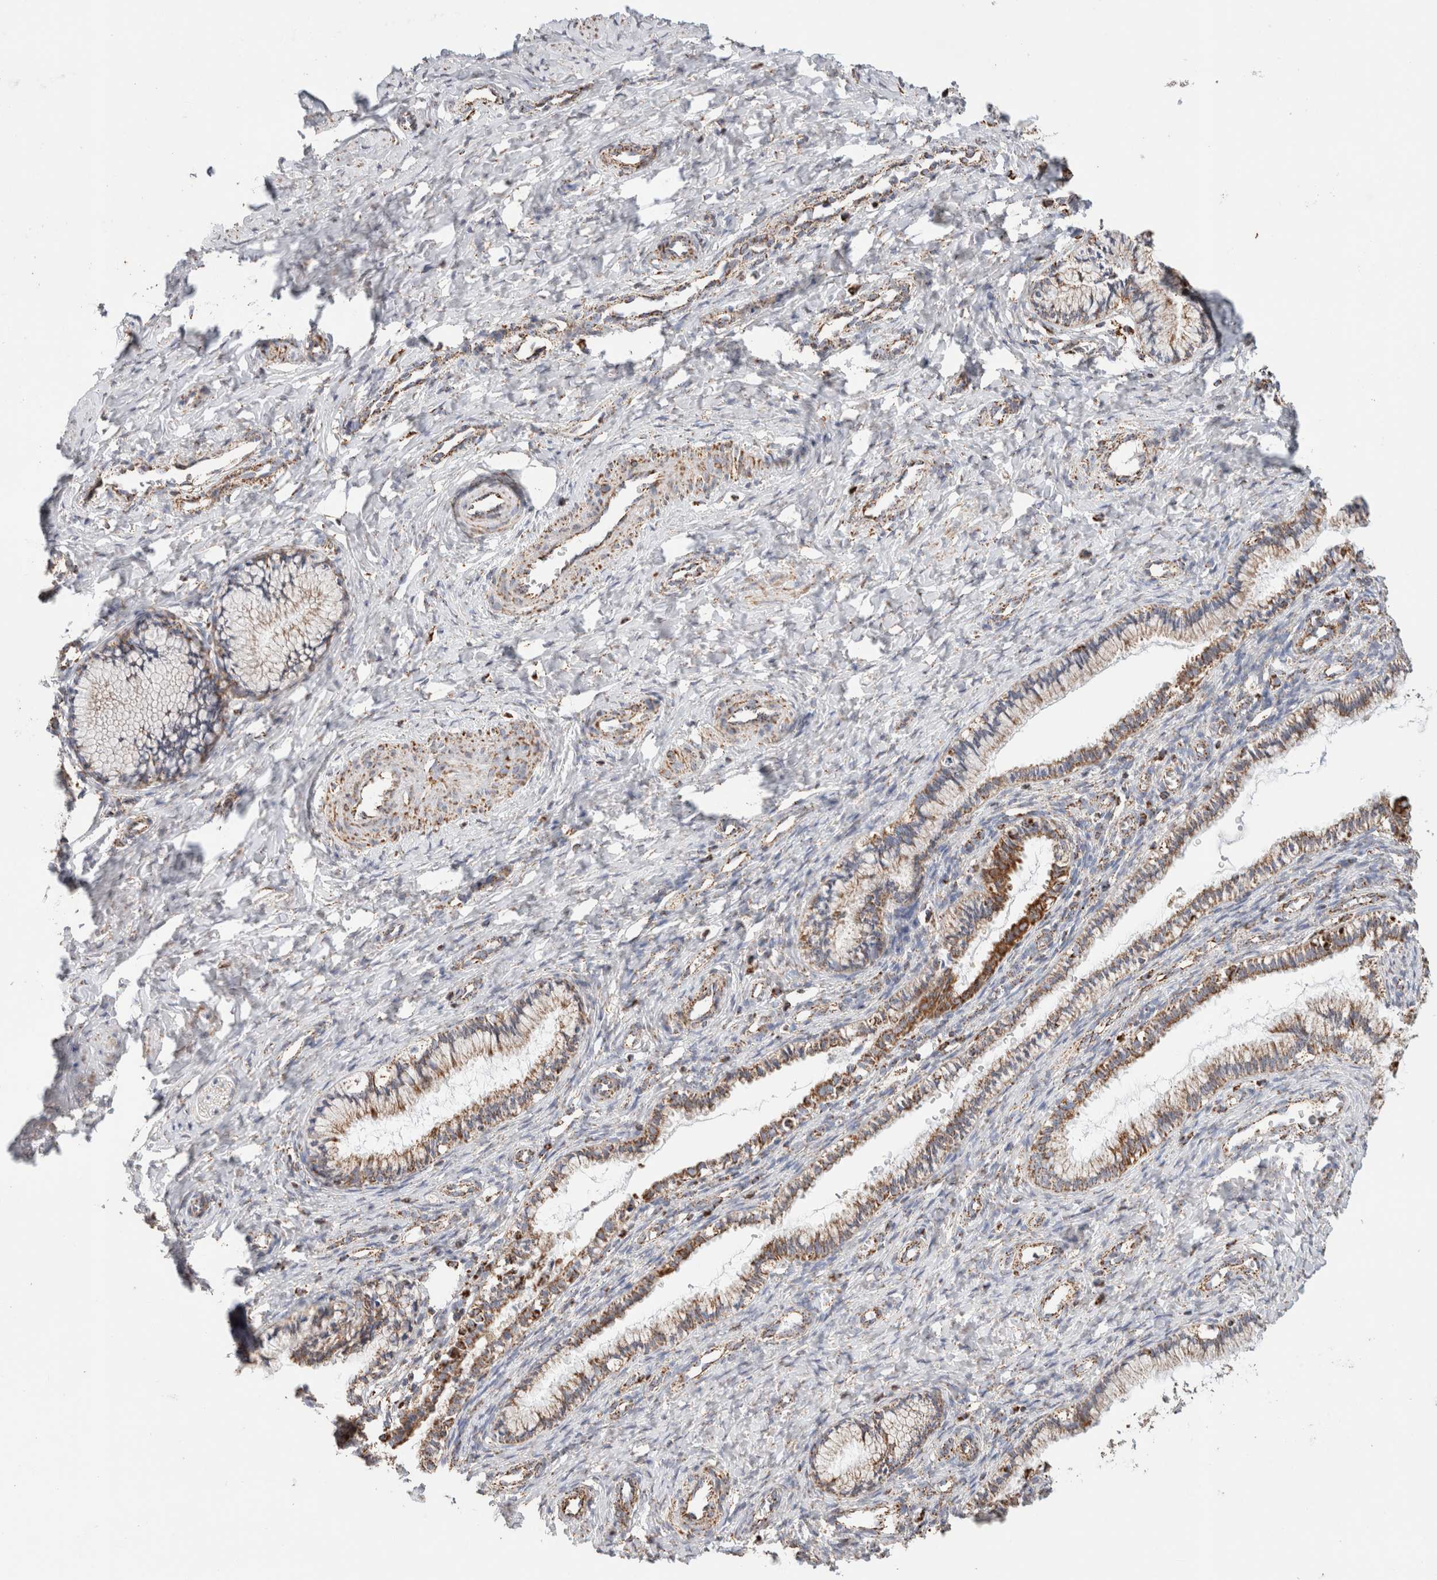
{"staining": {"intensity": "moderate", "quantity": "25%-75%", "location": "cytoplasmic/membranous"}, "tissue": "cervix", "cell_type": "Glandular cells", "image_type": "normal", "snomed": [{"axis": "morphology", "description": "Normal tissue, NOS"}, {"axis": "topography", "description": "Cervix"}], "caption": "Immunohistochemical staining of unremarkable cervix demonstrates 25%-75% levels of moderate cytoplasmic/membranous protein staining in about 25%-75% of glandular cells. The staining was performed using DAB (3,3'-diaminobenzidine) to visualize the protein expression in brown, while the nuclei were stained in blue with hematoxylin (Magnification: 20x).", "gene": "C1QBP", "patient": {"sex": "female", "age": 27}}